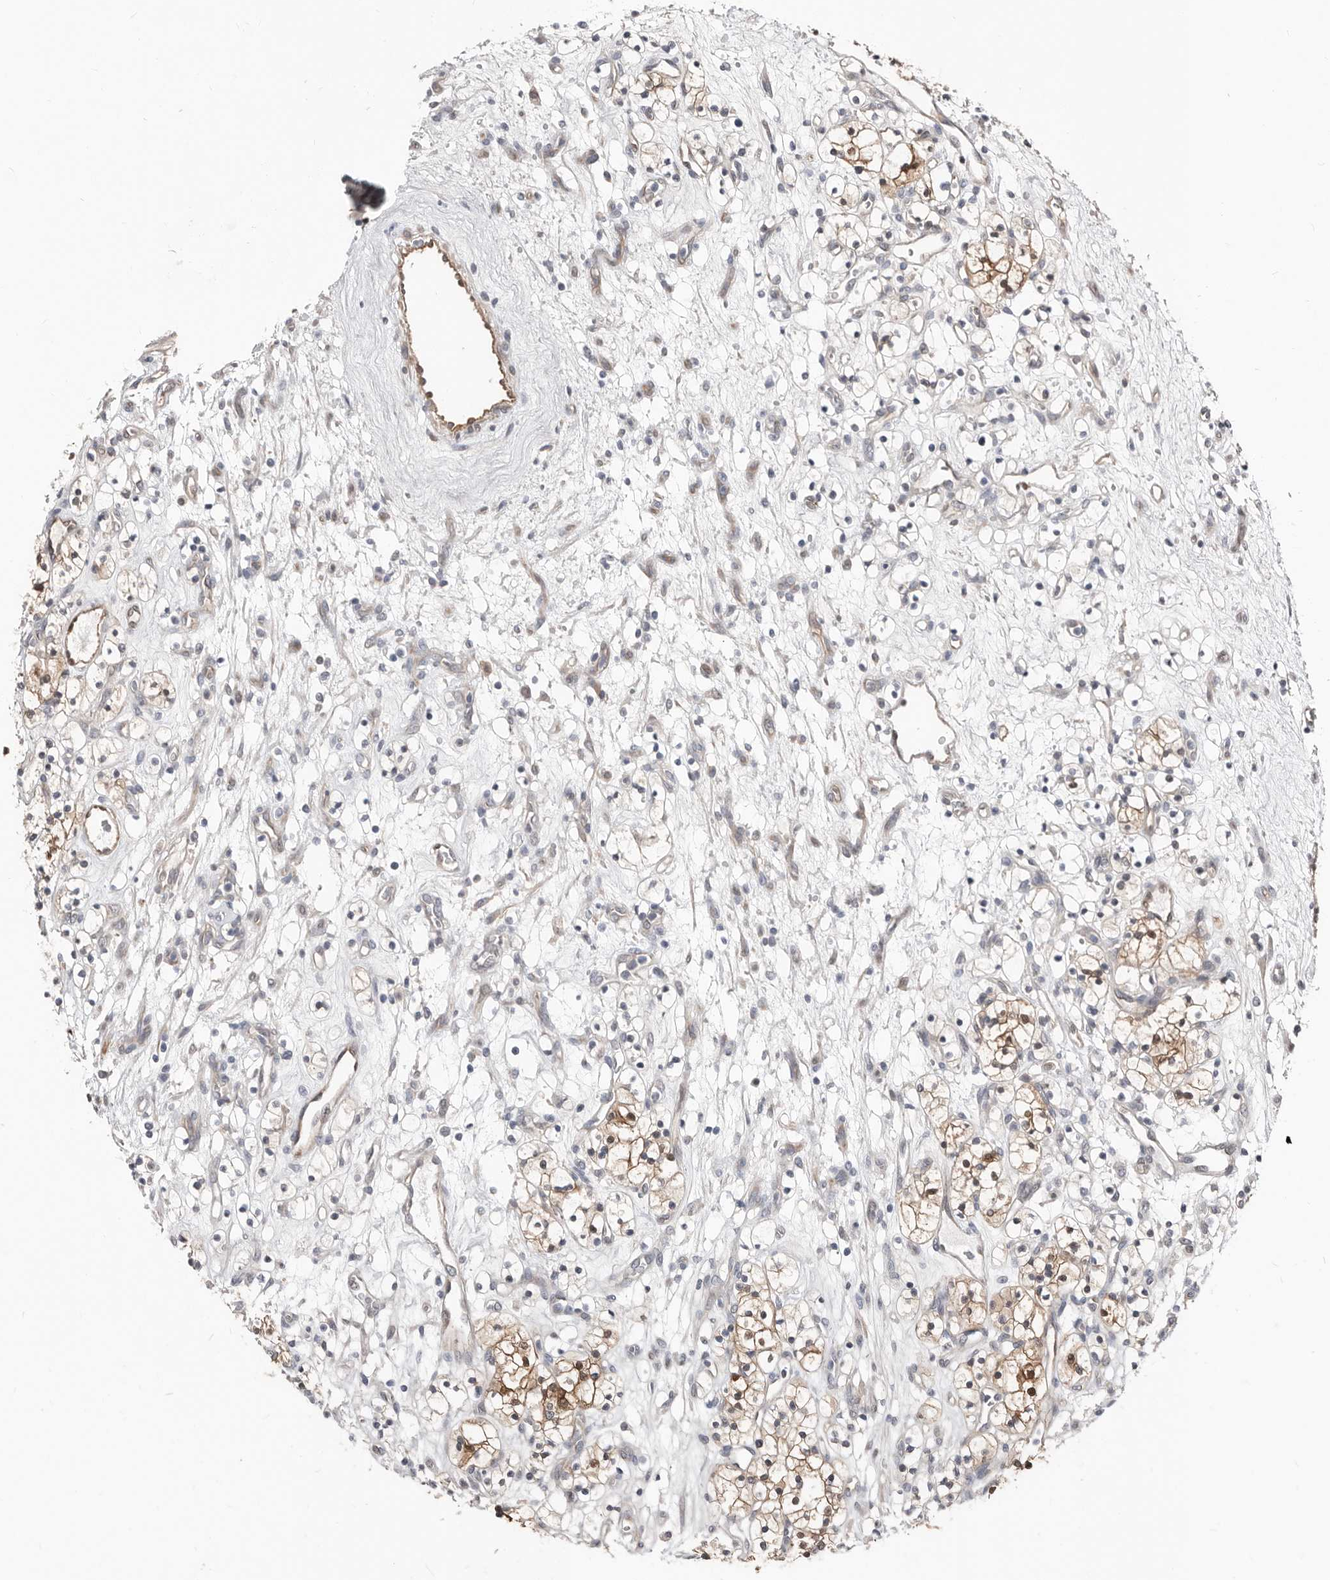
{"staining": {"intensity": "moderate", "quantity": "25%-75%", "location": "cytoplasmic/membranous"}, "tissue": "renal cancer", "cell_type": "Tumor cells", "image_type": "cancer", "snomed": [{"axis": "morphology", "description": "Adenocarcinoma, NOS"}, {"axis": "topography", "description": "Kidney"}], "caption": "Immunohistochemical staining of human adenocarcinoma (renal) demonstrates medium levels of moderate cytoplasmic/membranous protein staining in about 25%-75% of tumor cells. The staining was performed using DAB to visualize the protein expression in brown, while the nuclei were stained in blue with hematoxylin (Magnification: 20x).", "gene": "ASRGL1", "patient": {"sex": "female", "age": 57}}